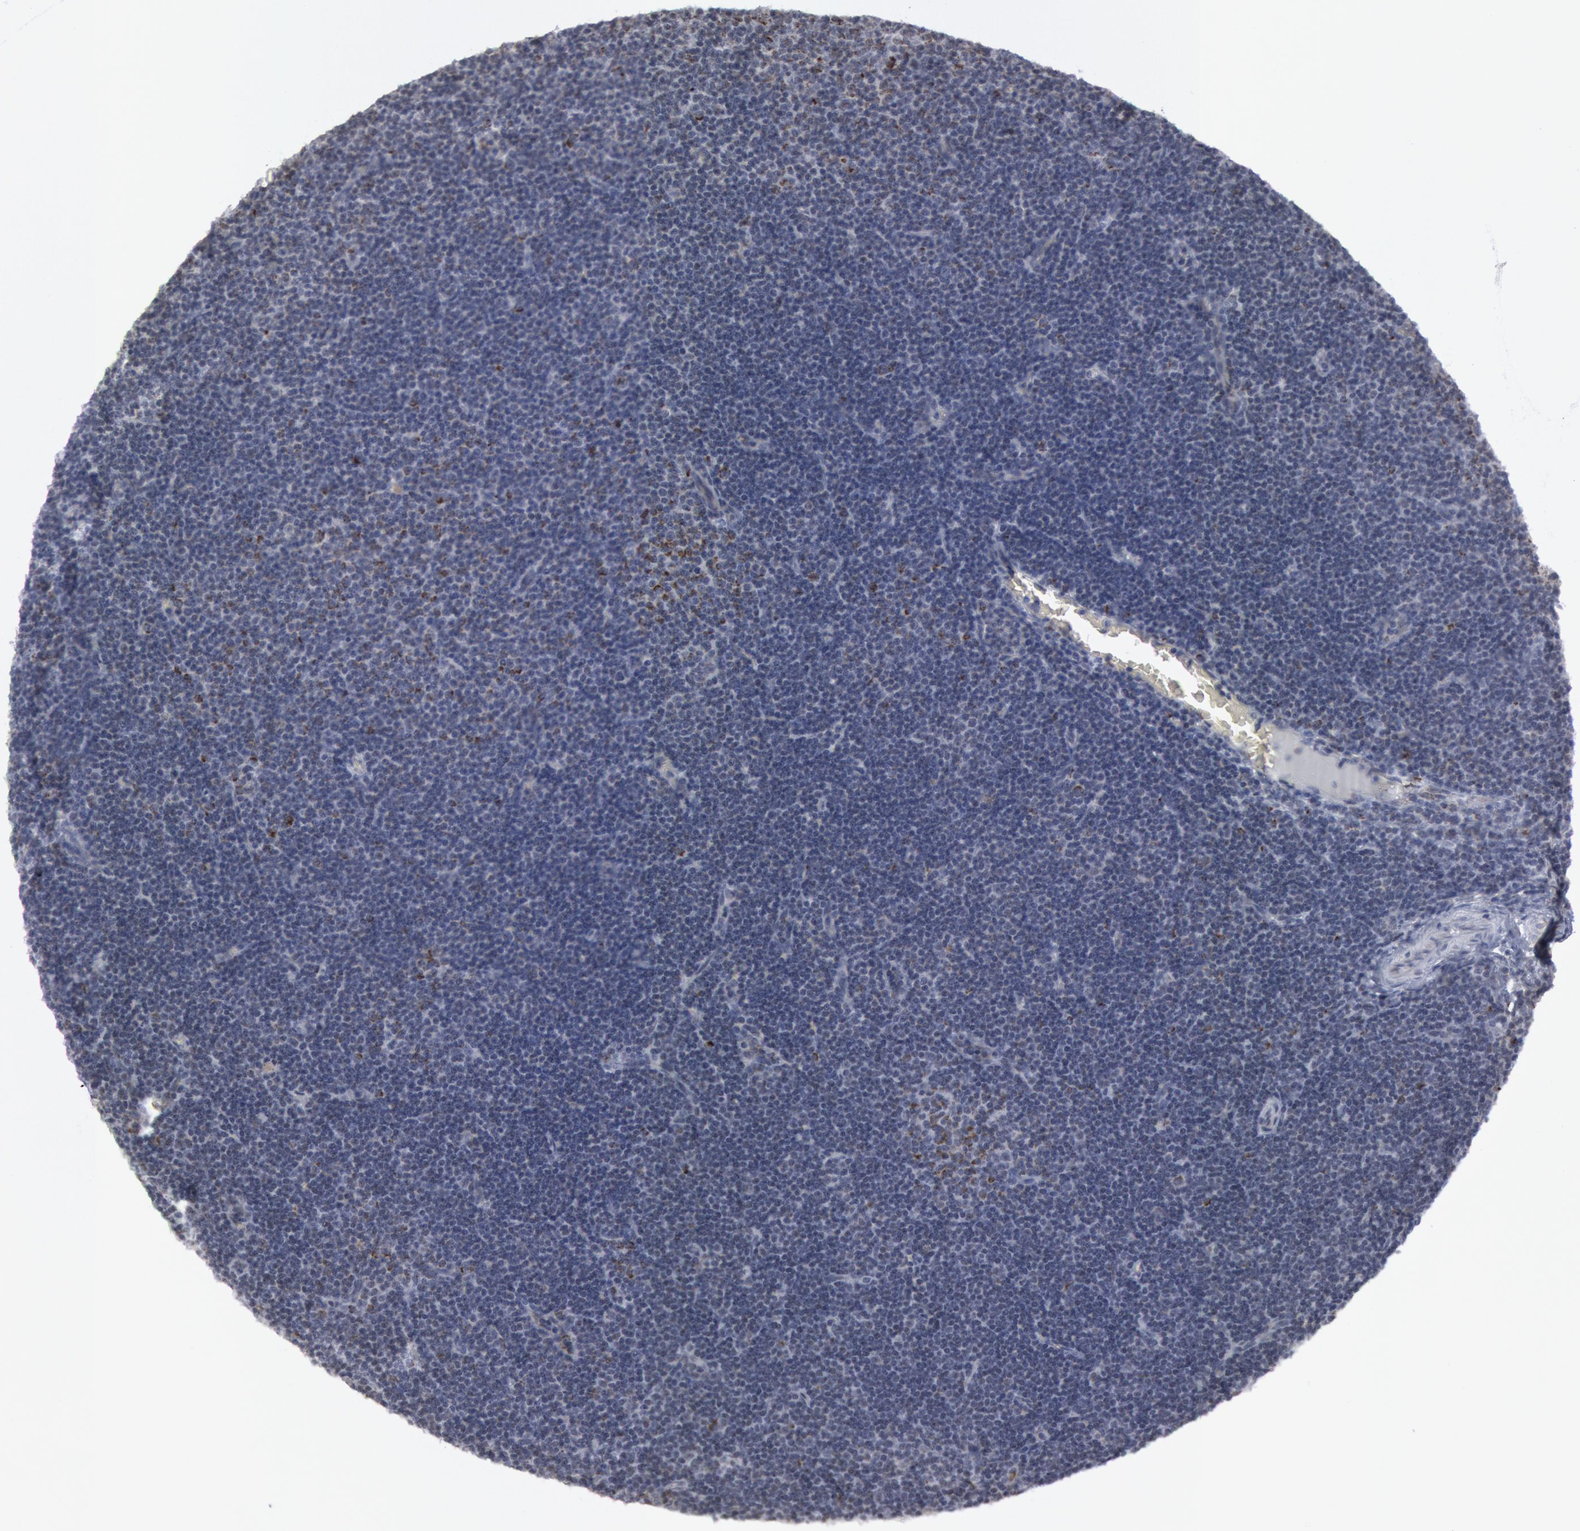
{"staining": {"intensity": "weak", "quantity": "<25%", "location": "cytoplasmic/membranous"}, "tissue": "lymphoma", "cell_type": "Tumor cells", "image_type": "cancer", "snomed": [{"axis": "morphology", "description": "Malignant lymphoma, non-Hodgkin's type, Low grade"}, {"axis": "topography", "description": "Lymph node"}], "caption": "The micrograph shows no staining of tumor cells in low-grade malignant lymphoma, non-Hodgkin's type.", "gene": "CASP9", "patient": {"sex": "male", "age": 57}}